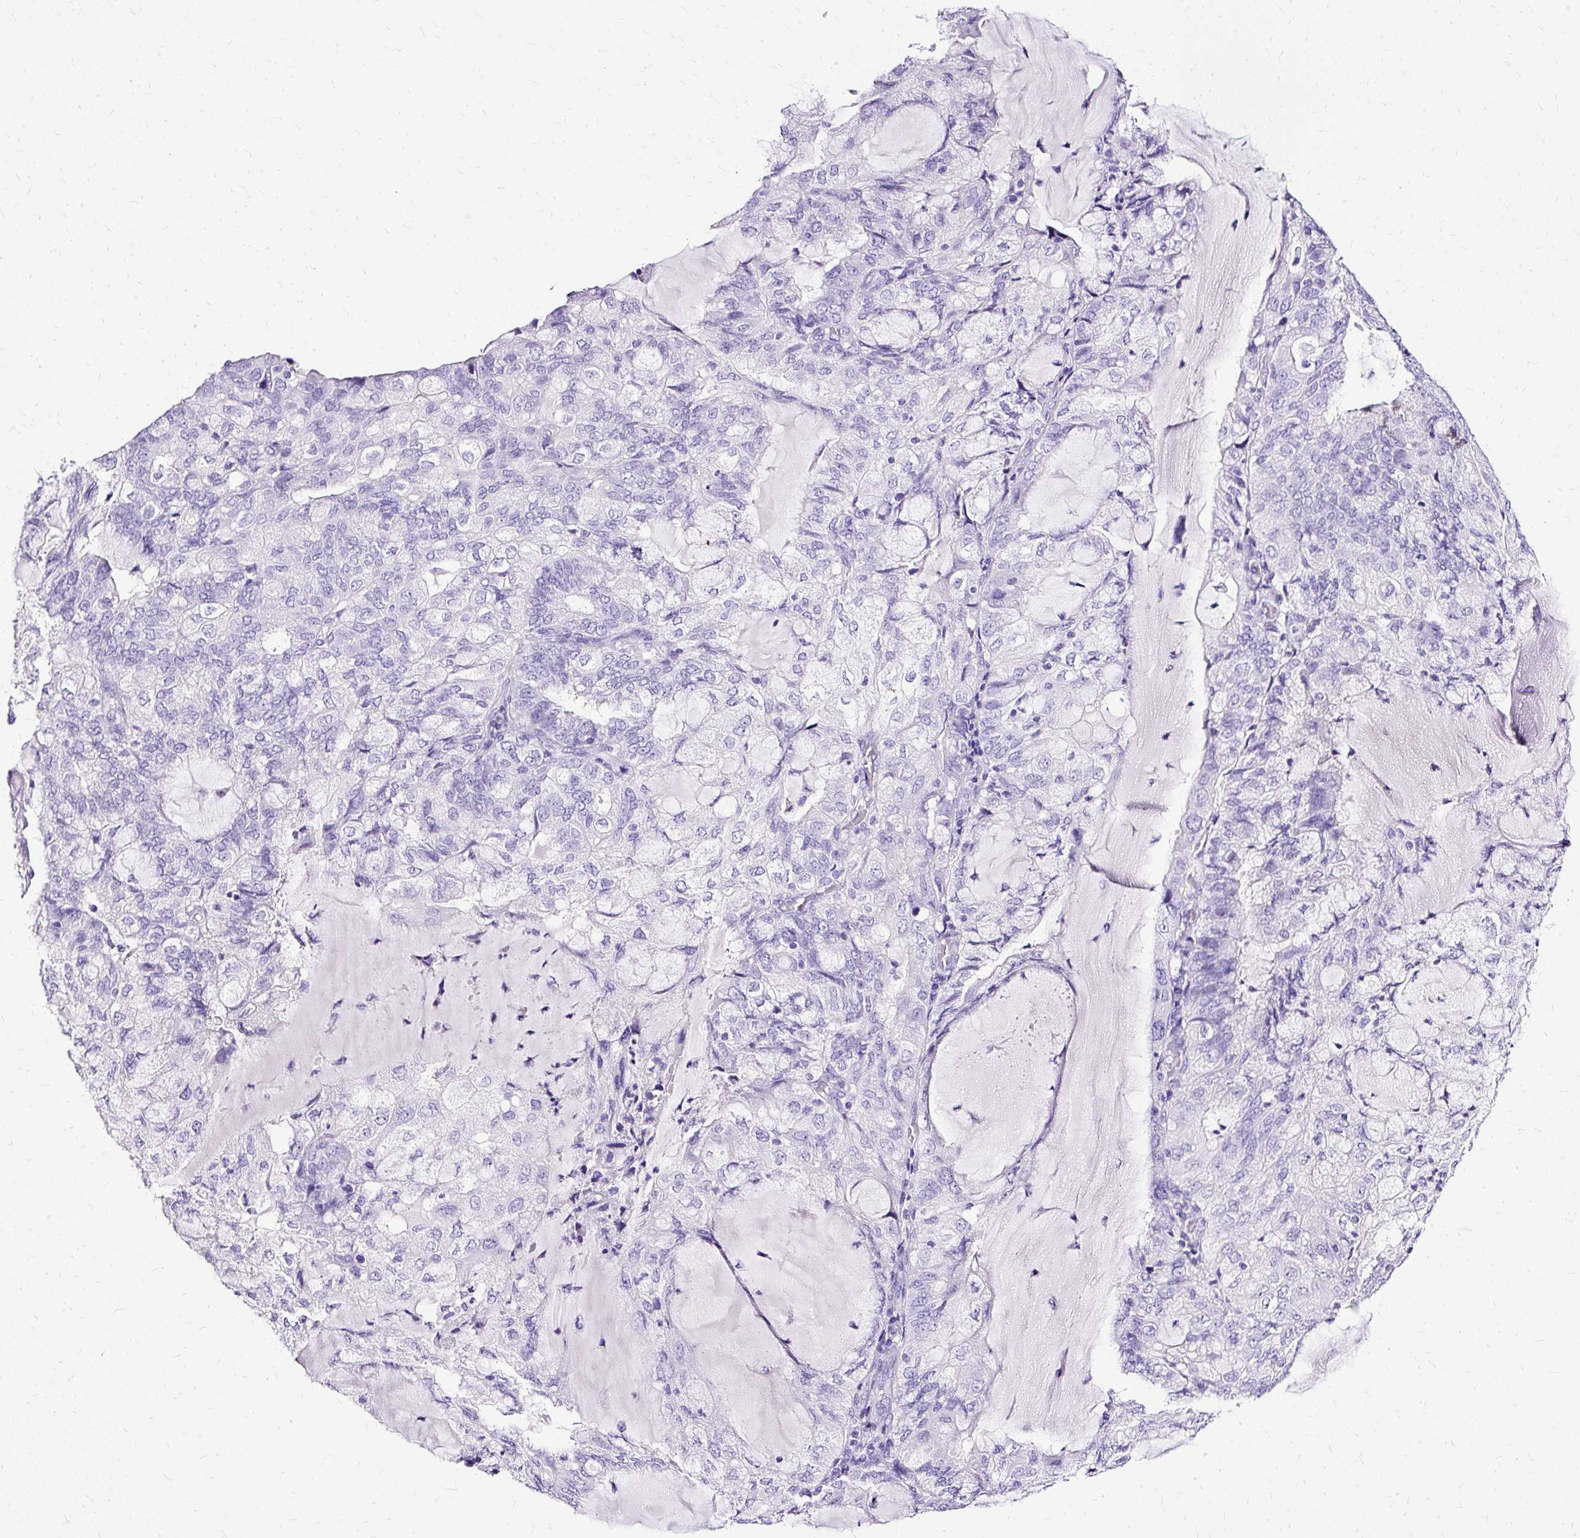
{"staining": {"intensity": "negative", "quantity": "none", "location": "none"}, "tissue": "endometrial cancer", "cell_type": "Tumor cells", "image_type": "cancer", "snomed": [{"axis": "morphology", "description": "Adenocarcinoma, NOS"}, {"axis": "topography", "description": "Endometrium"}], "caption": "Tumor cells show no significant positivity in endometrial cancer.", "gene": "SLC8A2", "patient": {"sex": "female", "age": 81}}